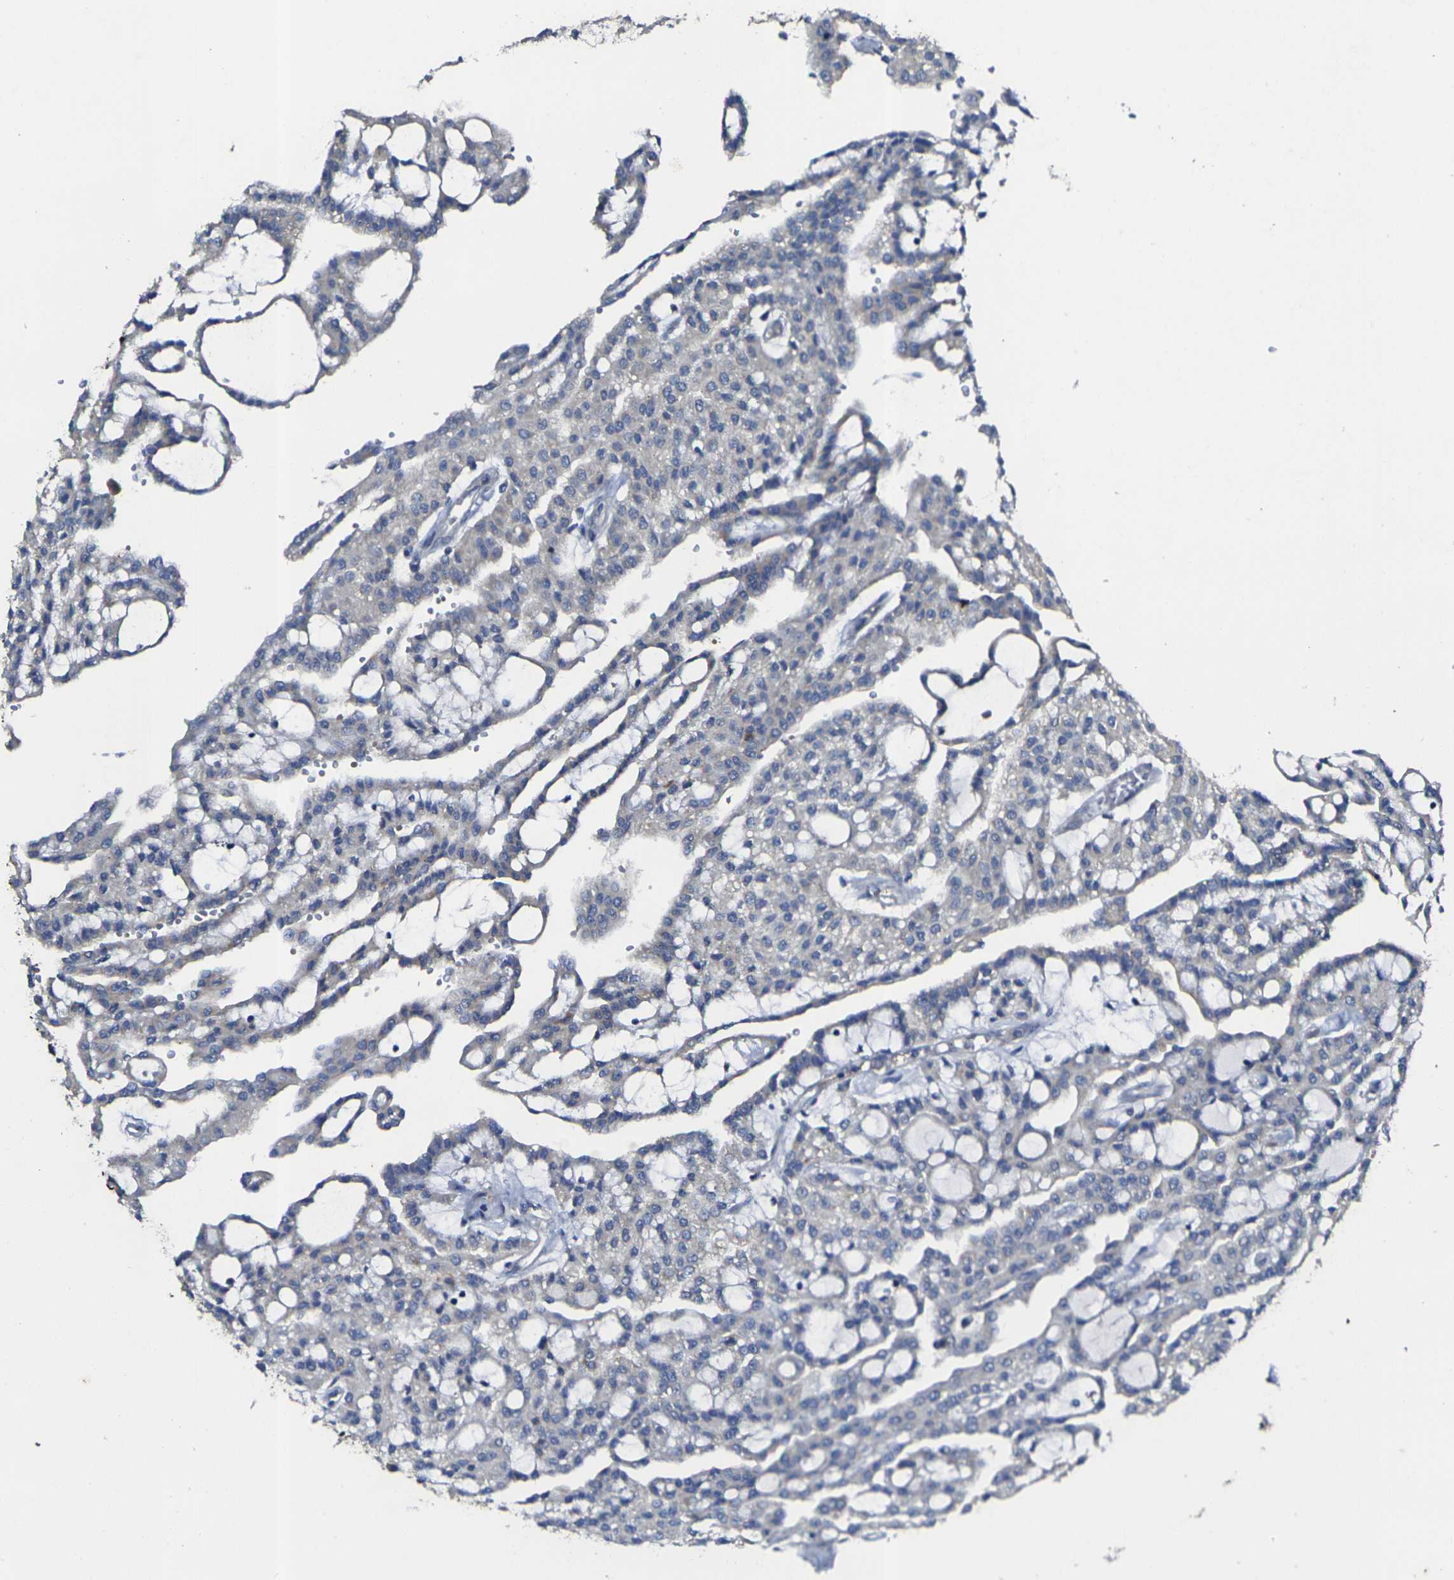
{"staining": {"intensity": "negative", "quantity": "none", "location": "none"}, "tissue": "renal cancer", "cell_type": "Tumor cells", "image_type": "cancer", "snomed": [{"axis": "morphology", "description": "Adenocarcinoma, NOS"}, {"axis": "topography", "description": "Kidney"}], "caption": "Renal cancer (adenocarcinoma) stained for a protein using immunohistochemistry exhibits no positivity tumor cells.", "gene": "GNA12", "patient": {"sex": "male", "age": 63}}